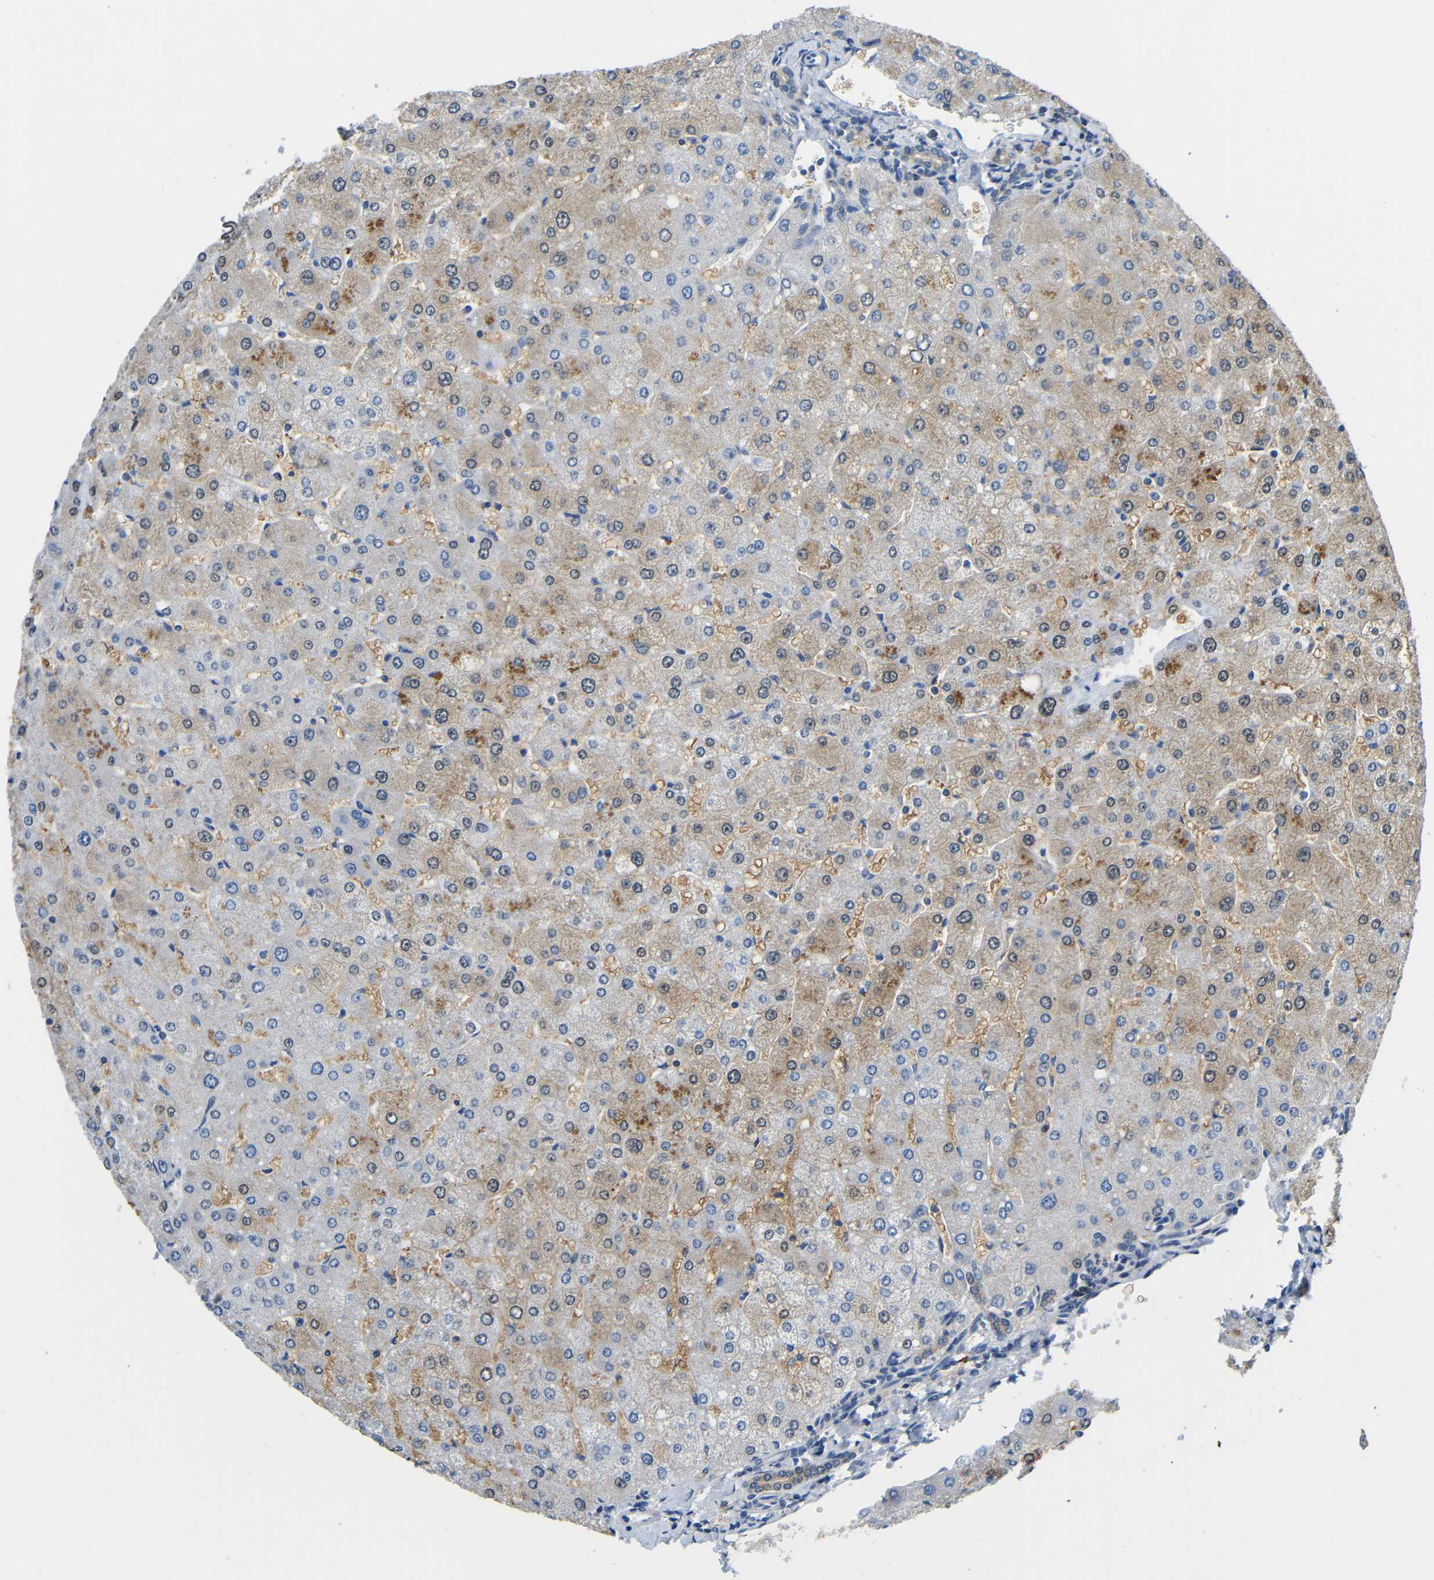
{"staining": {"intensity": "weak", "quantity": "25%-75%", "location": "cytoplasmic/membranous"}, "tissue": "liver", "cell_type": "Cholangiocytes", "image_type": "normal", "snomed": [{"axis": "morphology", "description": "Normal tissue, NOS"}, {"axis": "topography", "description": "Liver"}], "caption": "Immunohistochemical staining of benign liver reveals low levels of weak cytoplasmic/membranous positivity in approximately 25%-75% of cholangiocytes.", "gene": "NEGR1", "patient": {"sex": "male", "age": 55}}